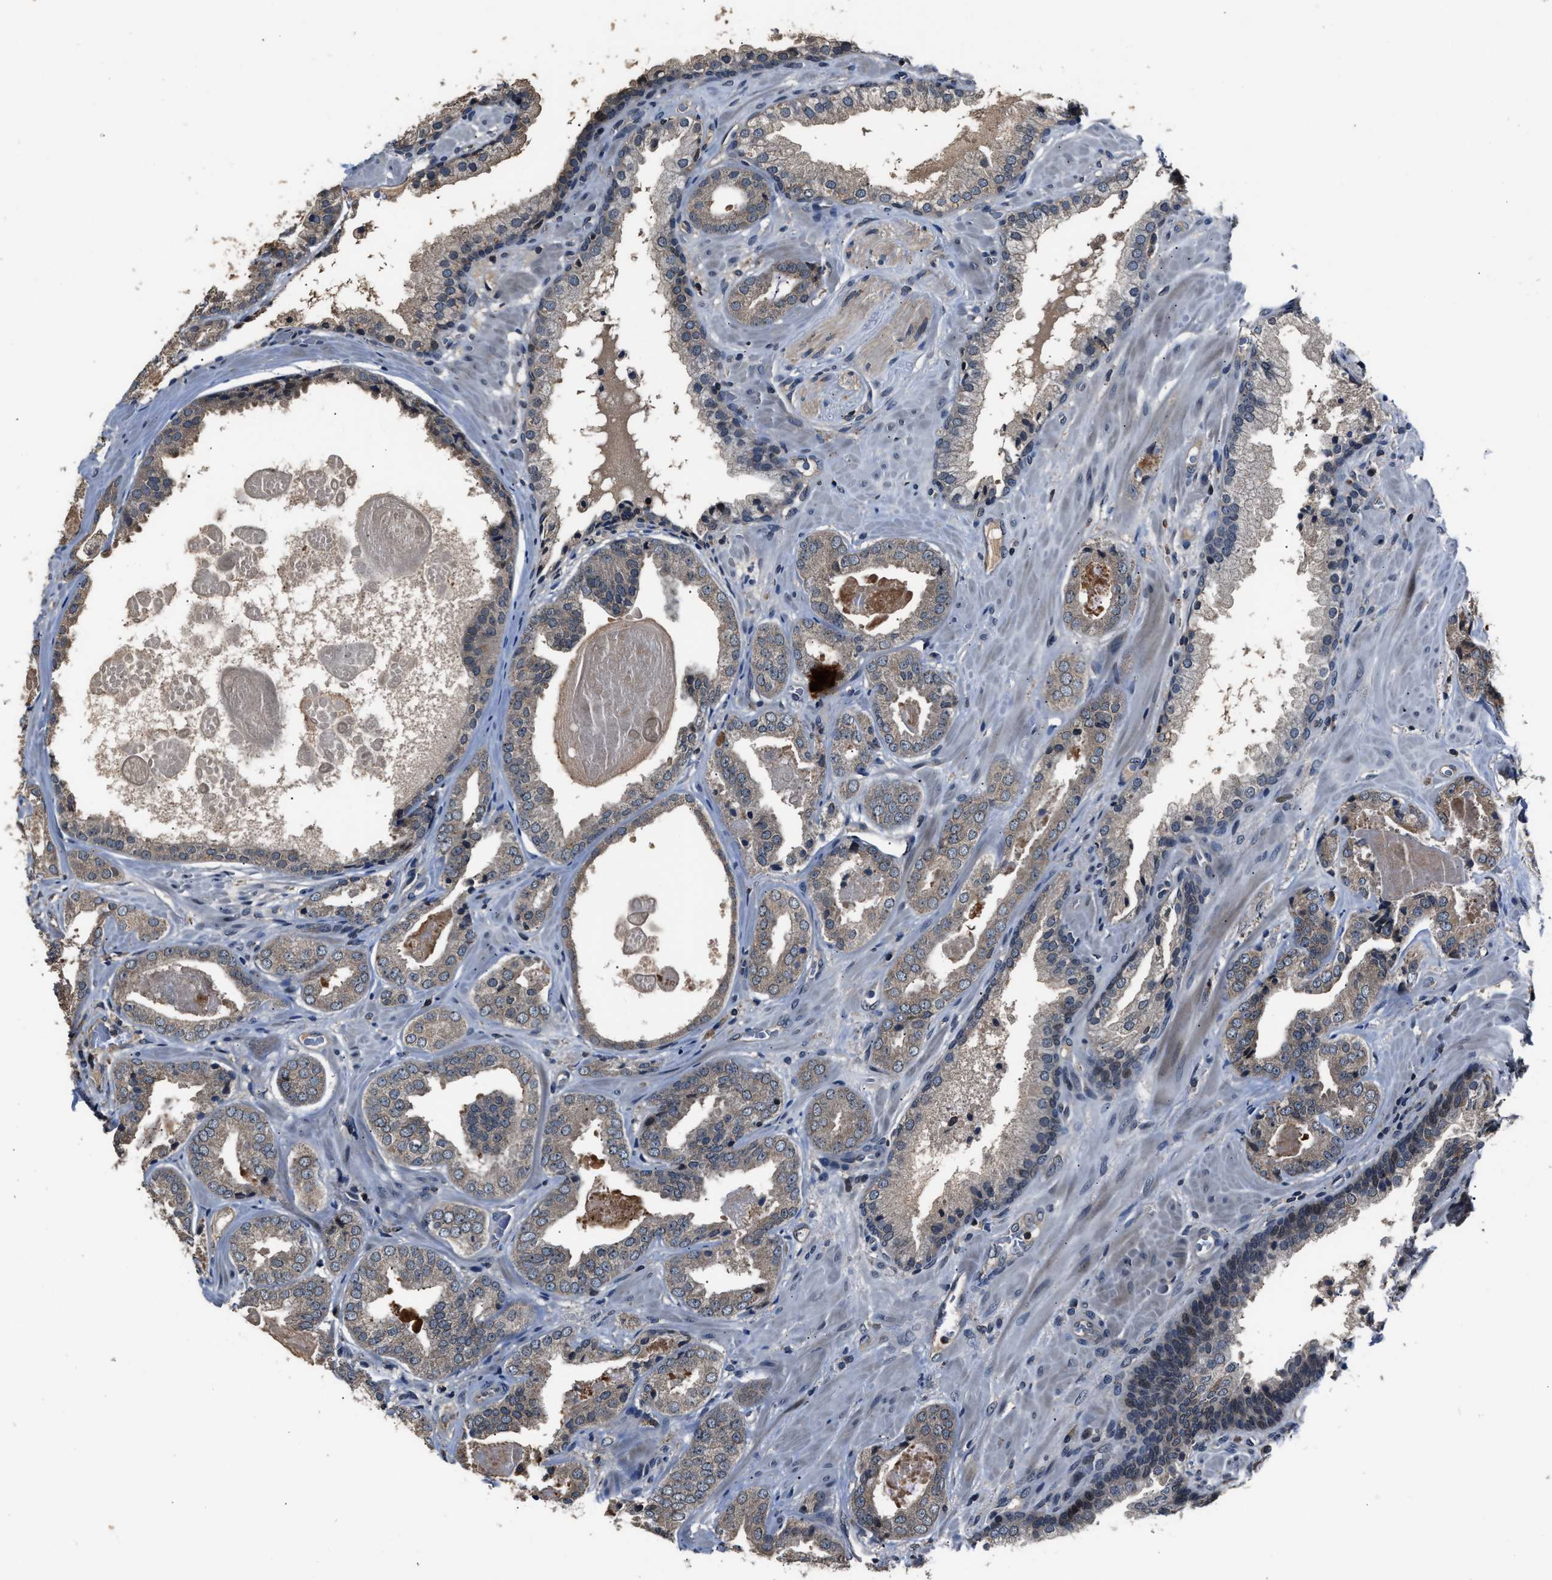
{"staining": {"intensity": "weak", "quantity": "<25%", "location": "cytoplasmic/membranous"}, "tissue": "prostate cancer", "cell_type": "Tumor cells", "image_type": "cancer", "snomed": [{"axis": "morphology", "description": "Adenocarcinoma, Low grade"}, {"axis": "topography", "description": "Prostate"}], "caption": "DAB immunohistochemical staining of human prostate low-grade adenocarcinoma demonstrates no significant expression in tumor cells. (Brightfield microscopy of DAB (3,3'-diaminobenzidine) immunohistochemistry at high magnification).", "gene": "TNRC18", "patient": {"sex": "male", "age": 71}}